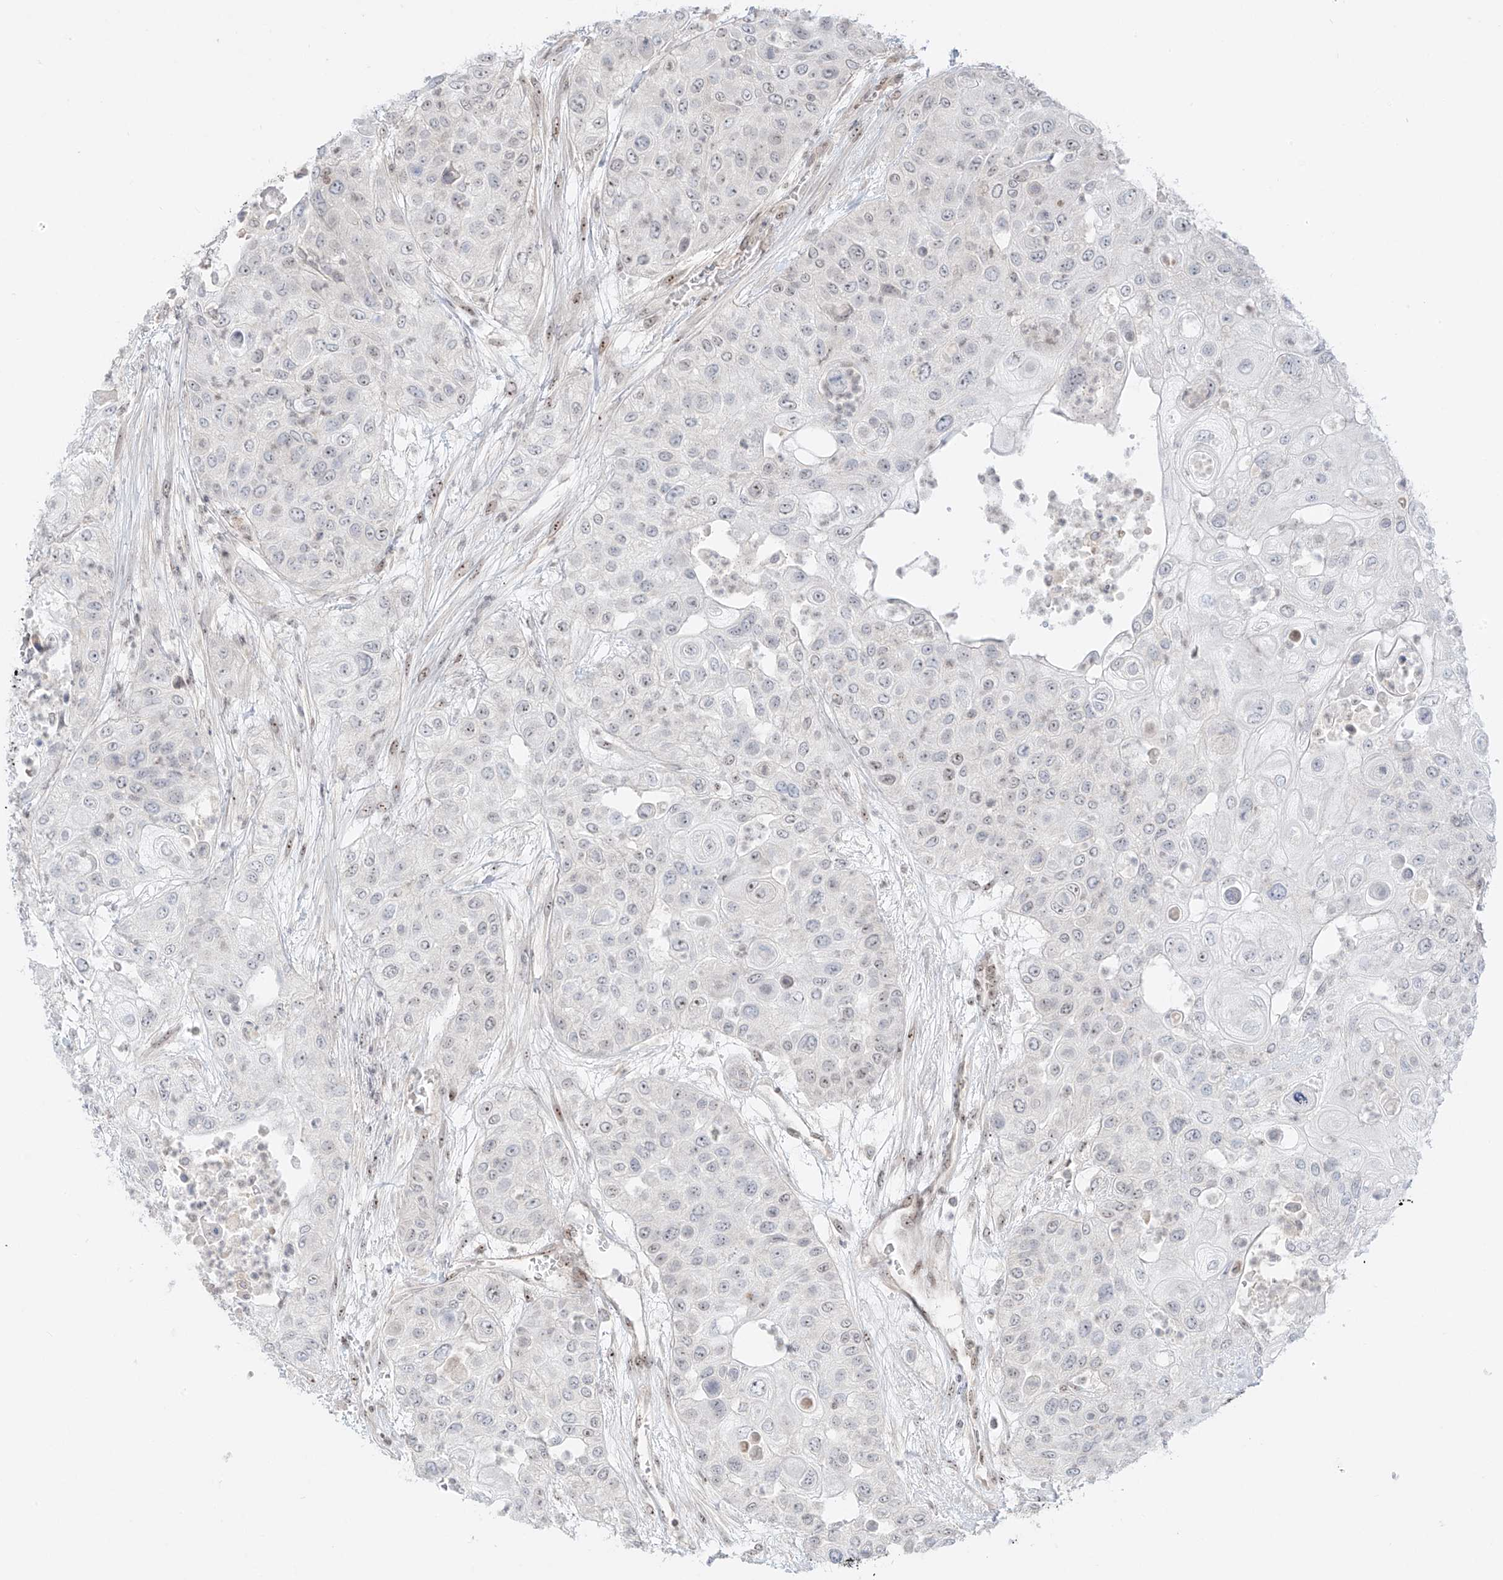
{"staining": {"intensity": "negative", "quantity": "none", "location": "none"}, "tissue": "urothelial cancer", "cell_type": "Tumor cells", "image_type": "cancer", "snomed": [{"axis": "morphology", "description": "Urothelial carcinoma, High grade"}, {"axis": "topography", "description": "Urinary bladder"}], "caption": "This is an immunohistochemistry photomicrograph of human urothelial carcinoma (high-grade). There is no staining in tumor cells.", "gene": "ZNF512", "patient": {"sex": "female", "age": 79}}